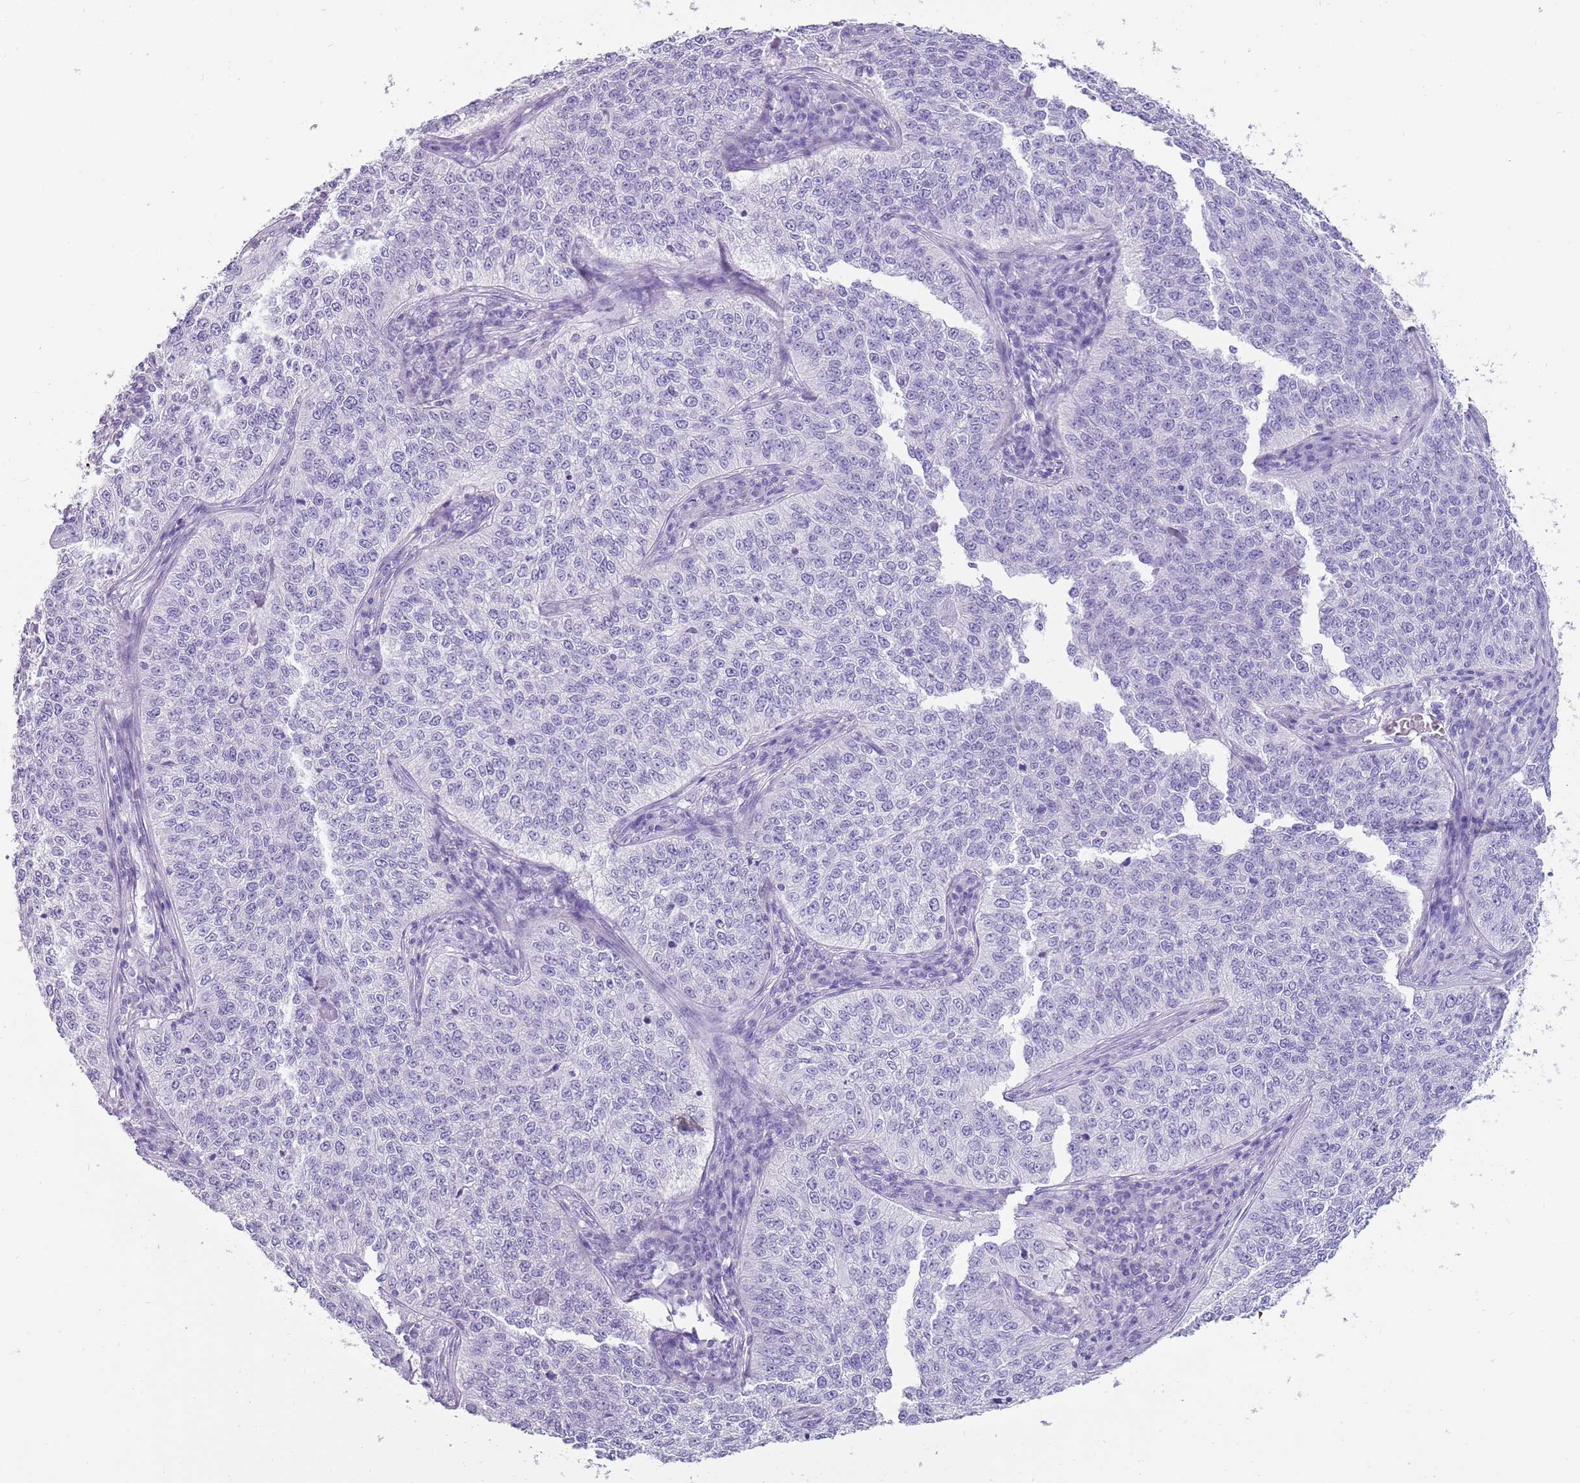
{"staining": {"intensity": "negative", "quantity": "none", "location": "none"}, "tissue": "cervical cancer", "cell_type": "Tumor cells", "image_type": "cancer", "snomed": [{"axis": "morphology", "description": "Squamous cell carcinoma, NOS"}, {"axis": "topography", "description": "Cervix"}], "caption": "Immunohistochemistry of human squamous cell carcinoma (cervical) shows no expression in tumor cells. (DAB IHC visualized using brightfield microscopy, high magnification).", "gene": "NBPF3", "patient": {"sex": "female", "age": 35}}